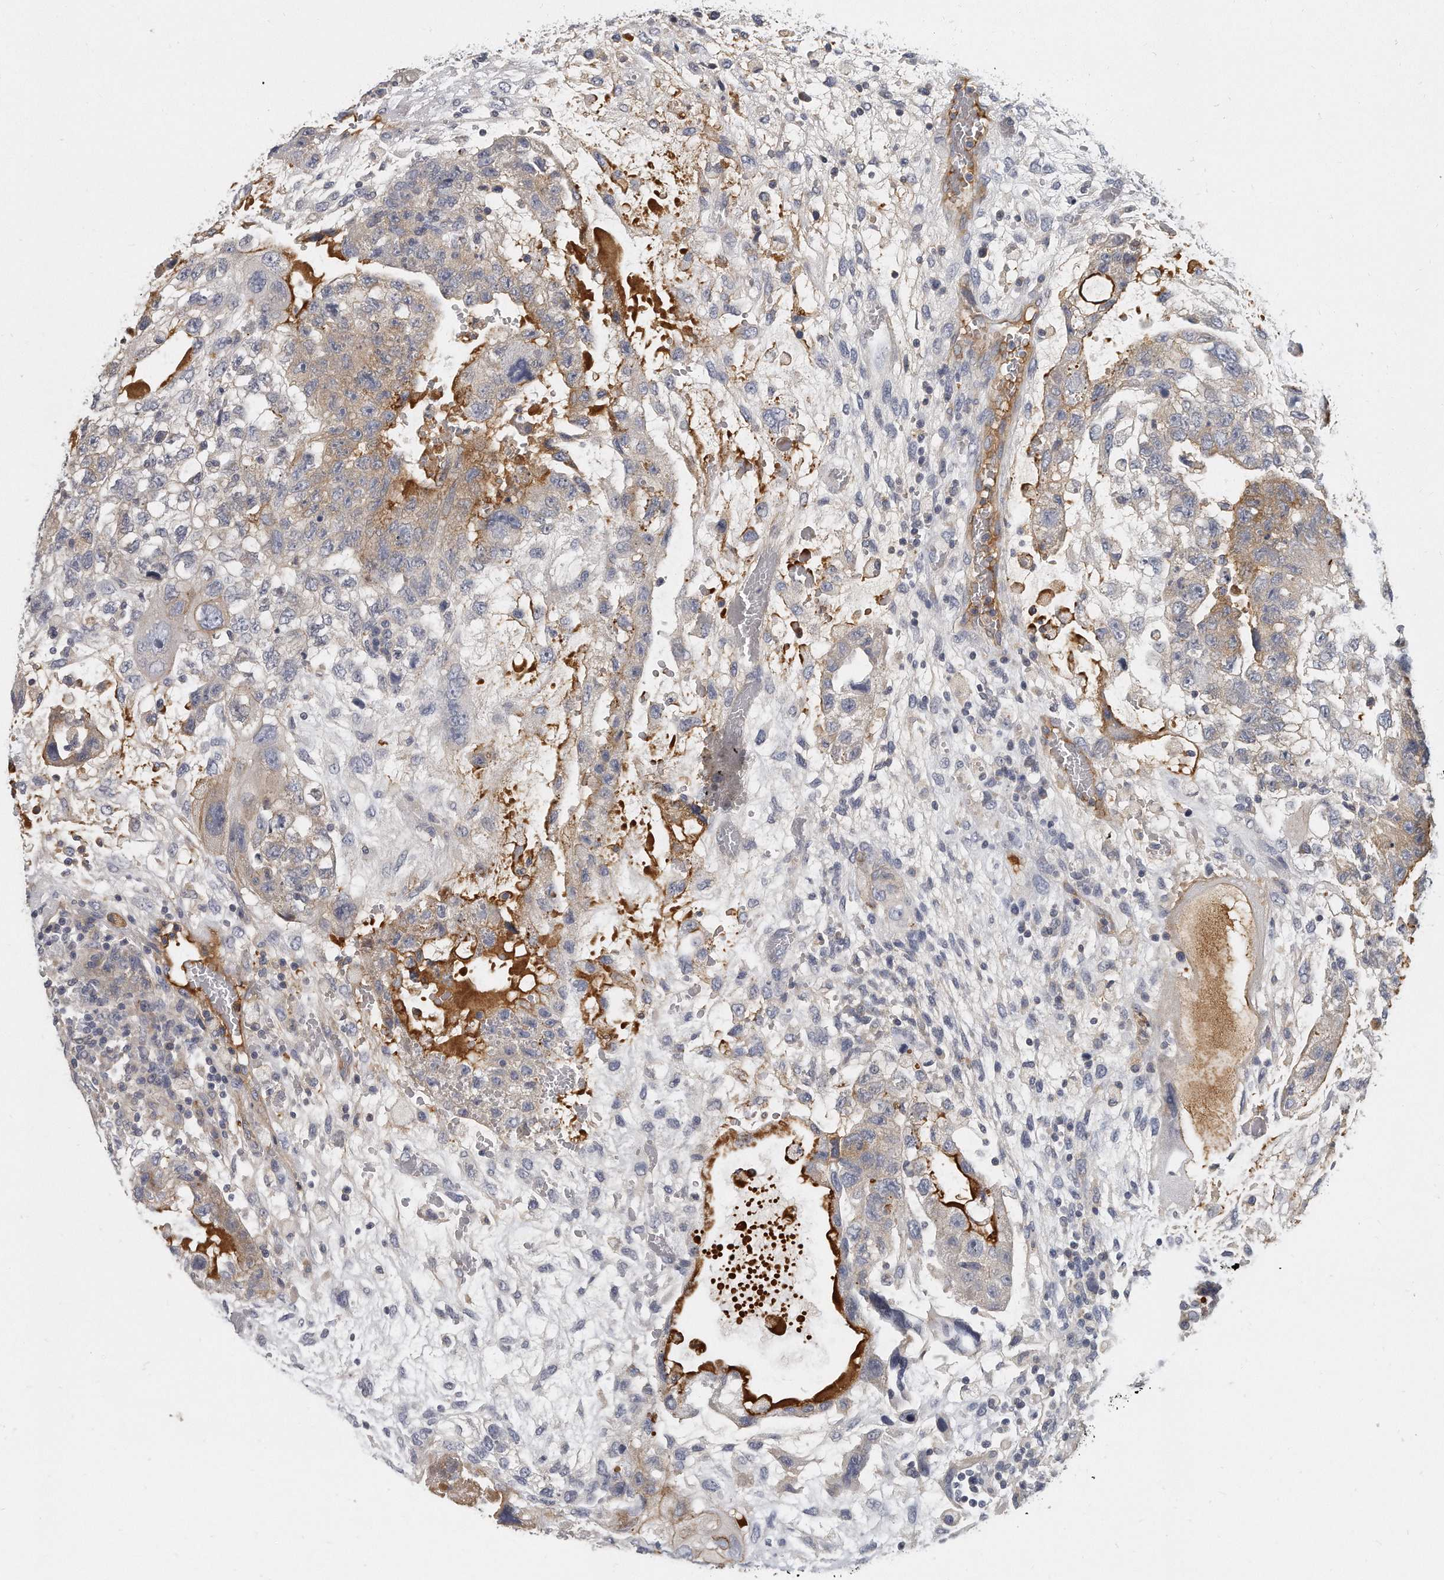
{"staining": {"intensity": "strong", "quantity": "<25%", "location": "cytoplasmic/membranous"}, "tissue": "testis cancer", "cell_type": "Tumor cells", "image_type": "cancer", "snomed": [{"axis": "morphology", "description": "Carcinoma, Embryonal, NOS"}, {"axis": "topography", "description": "Testis"}], "caption": "Testis cancer was stained to show a protein in brown. There is medium levels of strong cytoplasmic/membranous staining in approximately <25% of tumor cells.", "gene": "PLEKHA6", "patient": {"sex": "male", "age": 36}}